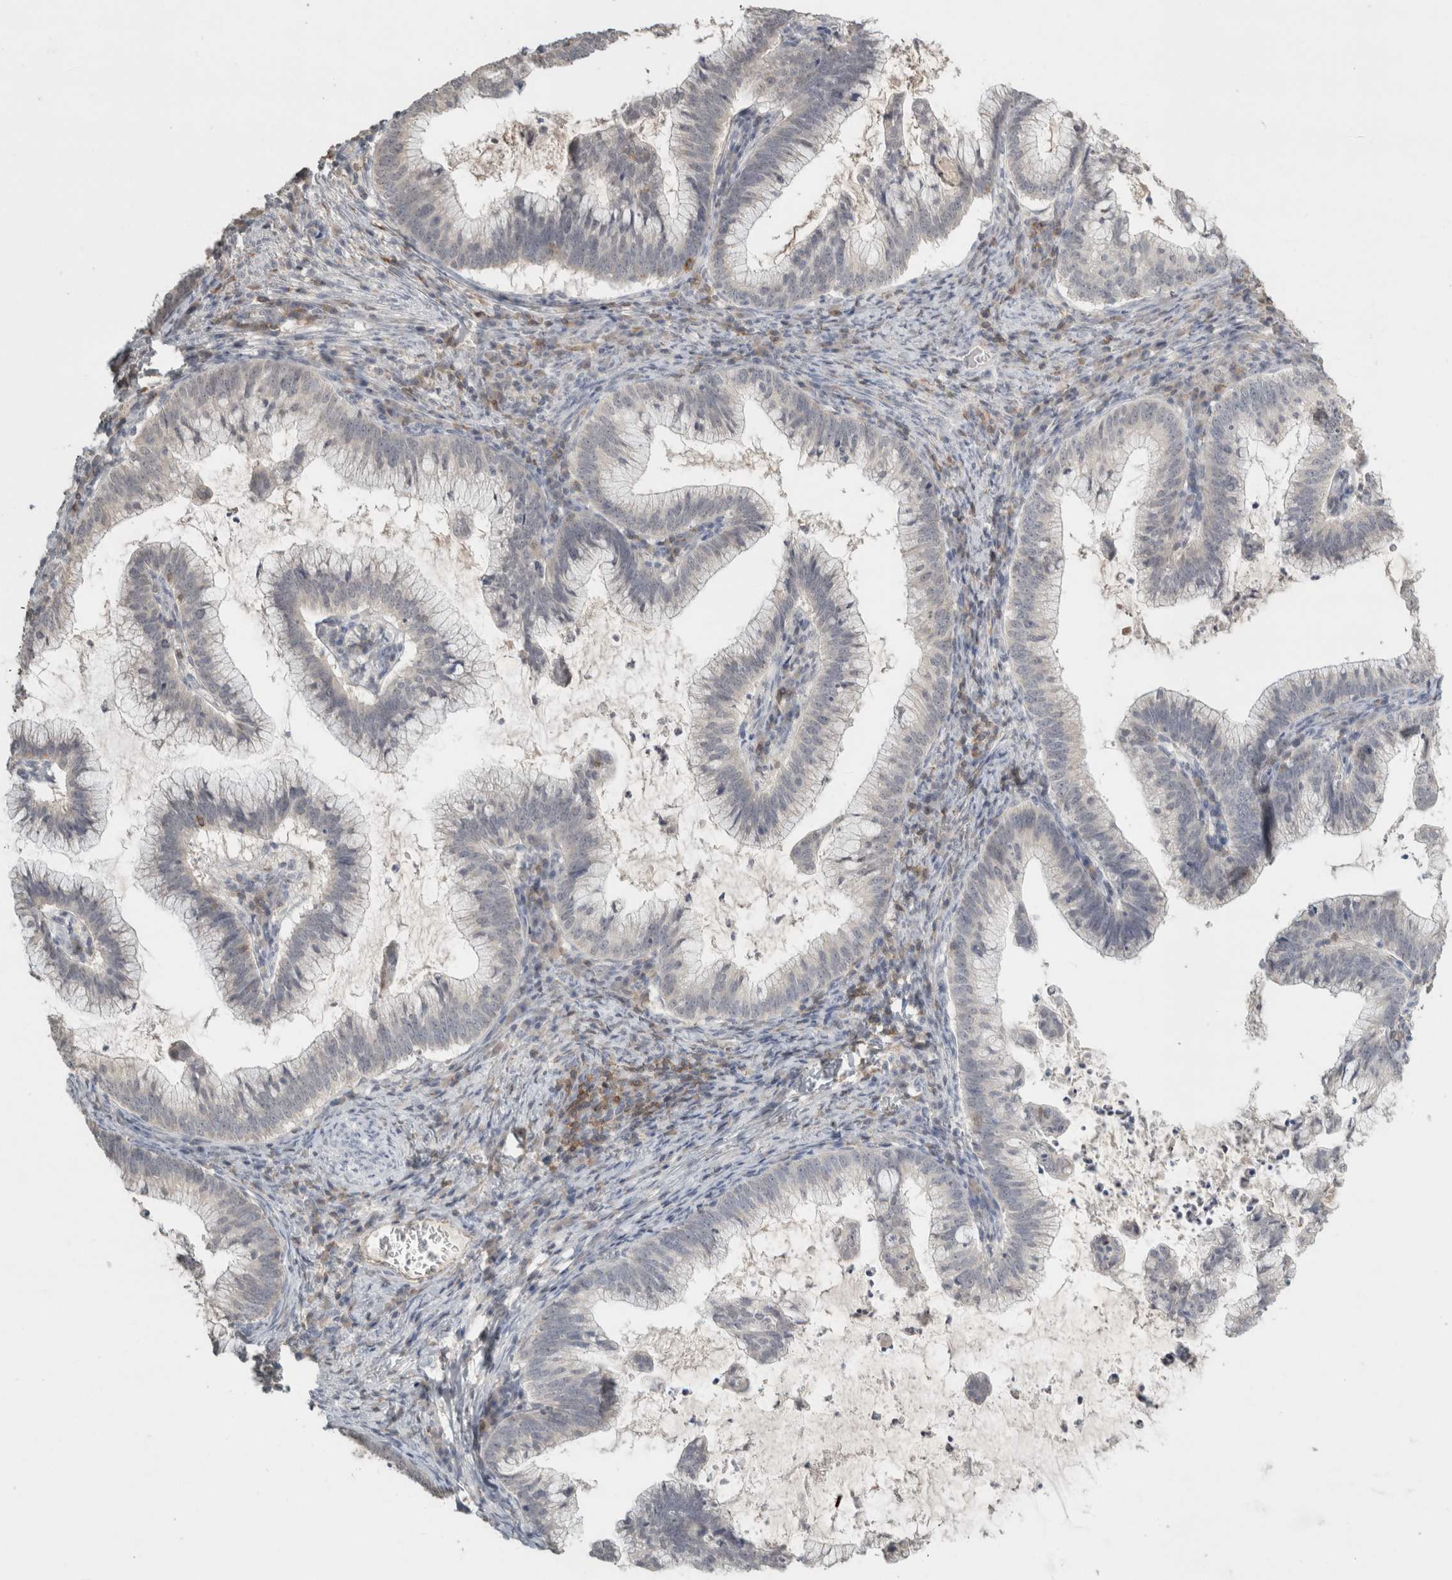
{"staining": {"intensity": "negative", "quantity": "none", "location": "none"}, "tissue": "cervical cancer", "cell_type": "Tumor cells", "image_type": "cancer", "snomed": [{"axis": "morphology", "description": "Adenocarcinoma, NOS"}, {"axis": "topography", "description": "Cervix"}], "caption": "A photomicrograph of cervical cancer stained for a protein demonstrates no brown staining in tumor cells.", "gene": "TRAT1", "patient": {"sex": "female", "age": 36}}